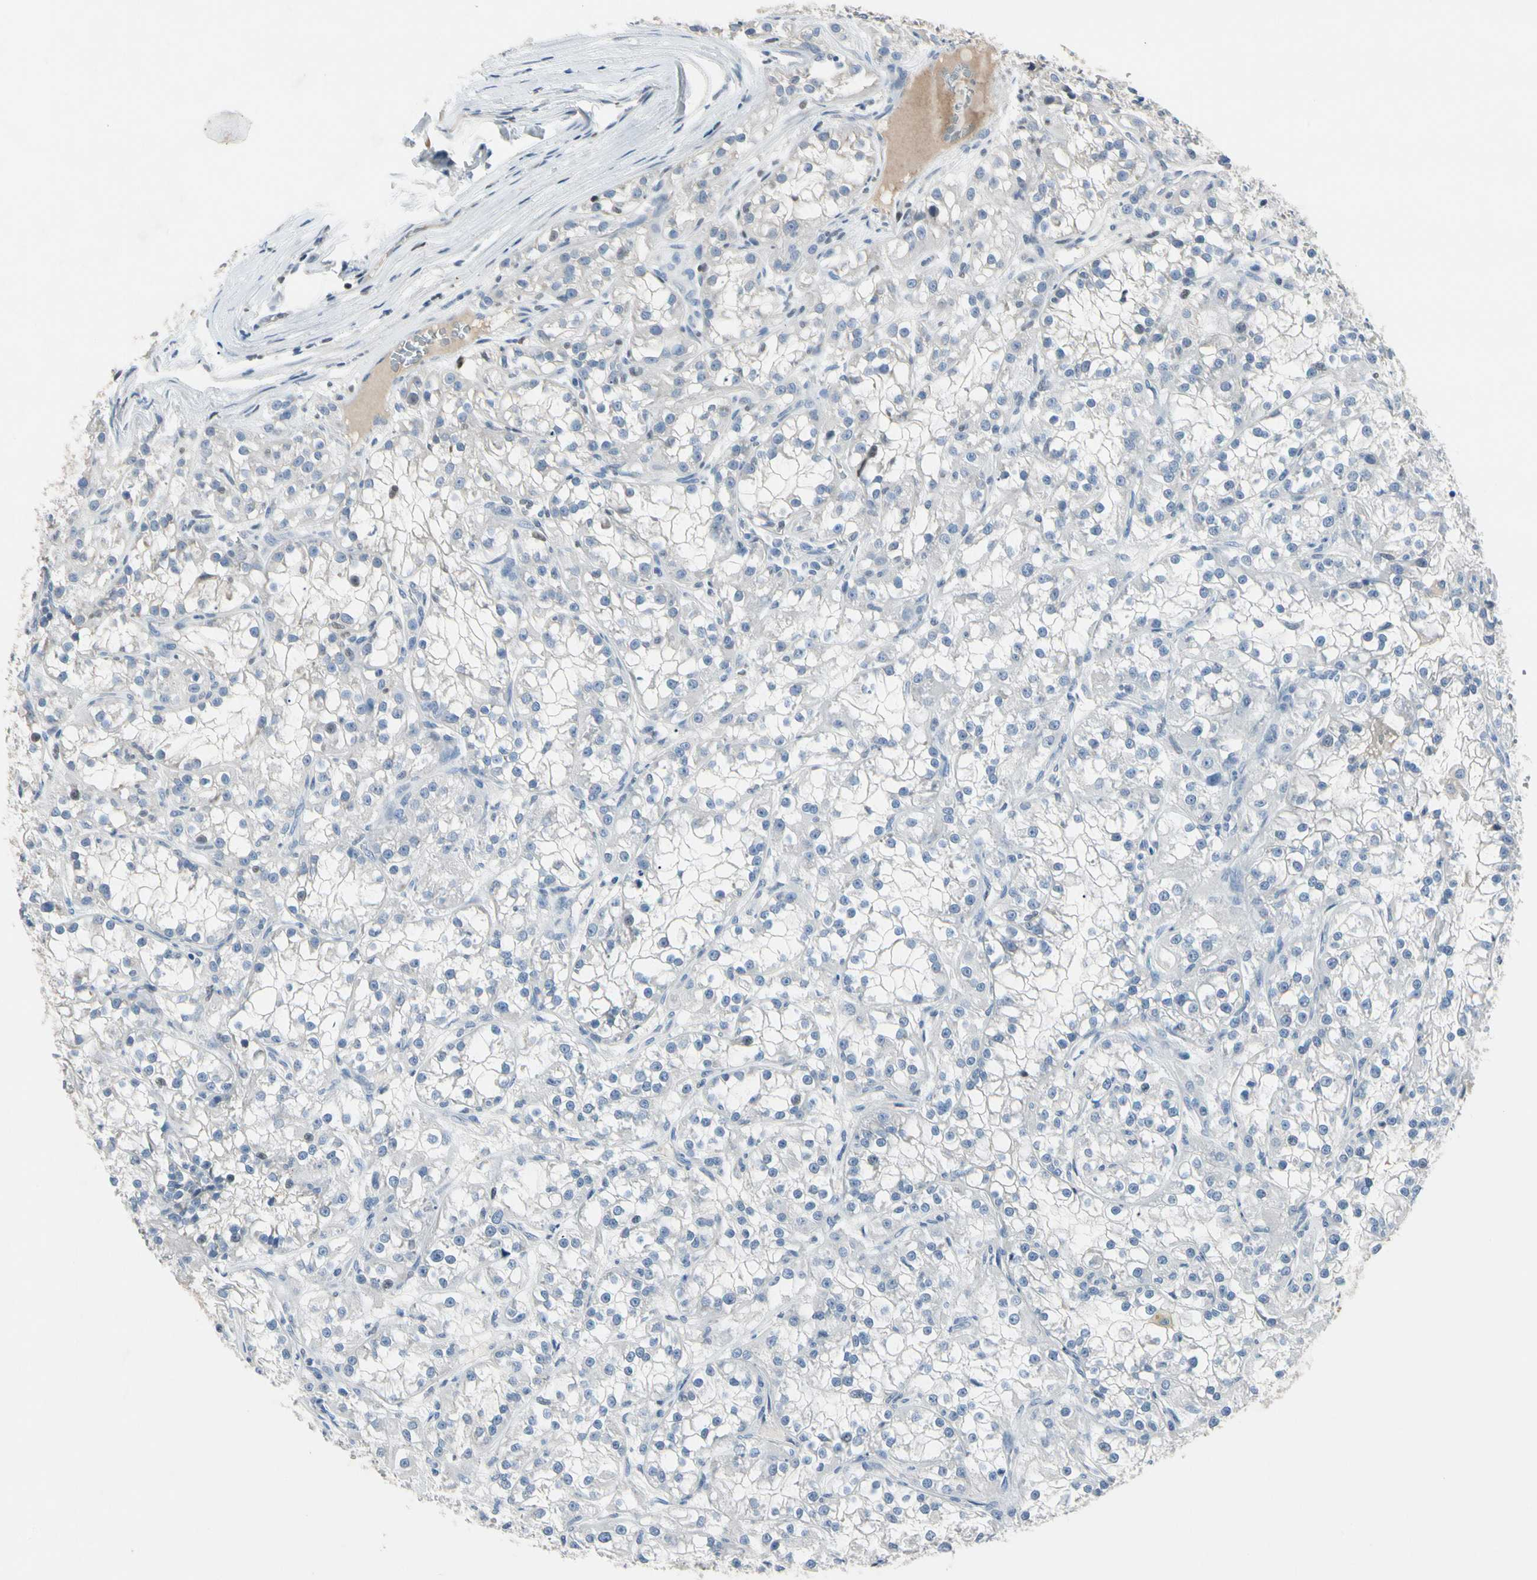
{"staining": {"intensity": "negative", "quantity": "none", "location": "none"}, "tissue": "renal cancer", "cell_type": "Tumor cells", "image_type": "cancer", "snomed": [{"axis": "morphology", "description": "Adenocarcinoma, NOS"}, {"axis": "topography", "description": "Kidney"}], "caption": "Immunohistochemistry image of neoplastic tissue: human renal cancer stained with DAB (3,3'-diaminobenzidine) reveals no significant protein positivity in tumor cells.", "gene": "ECRG4", "patient": {"sex": "female", "age": 52}}